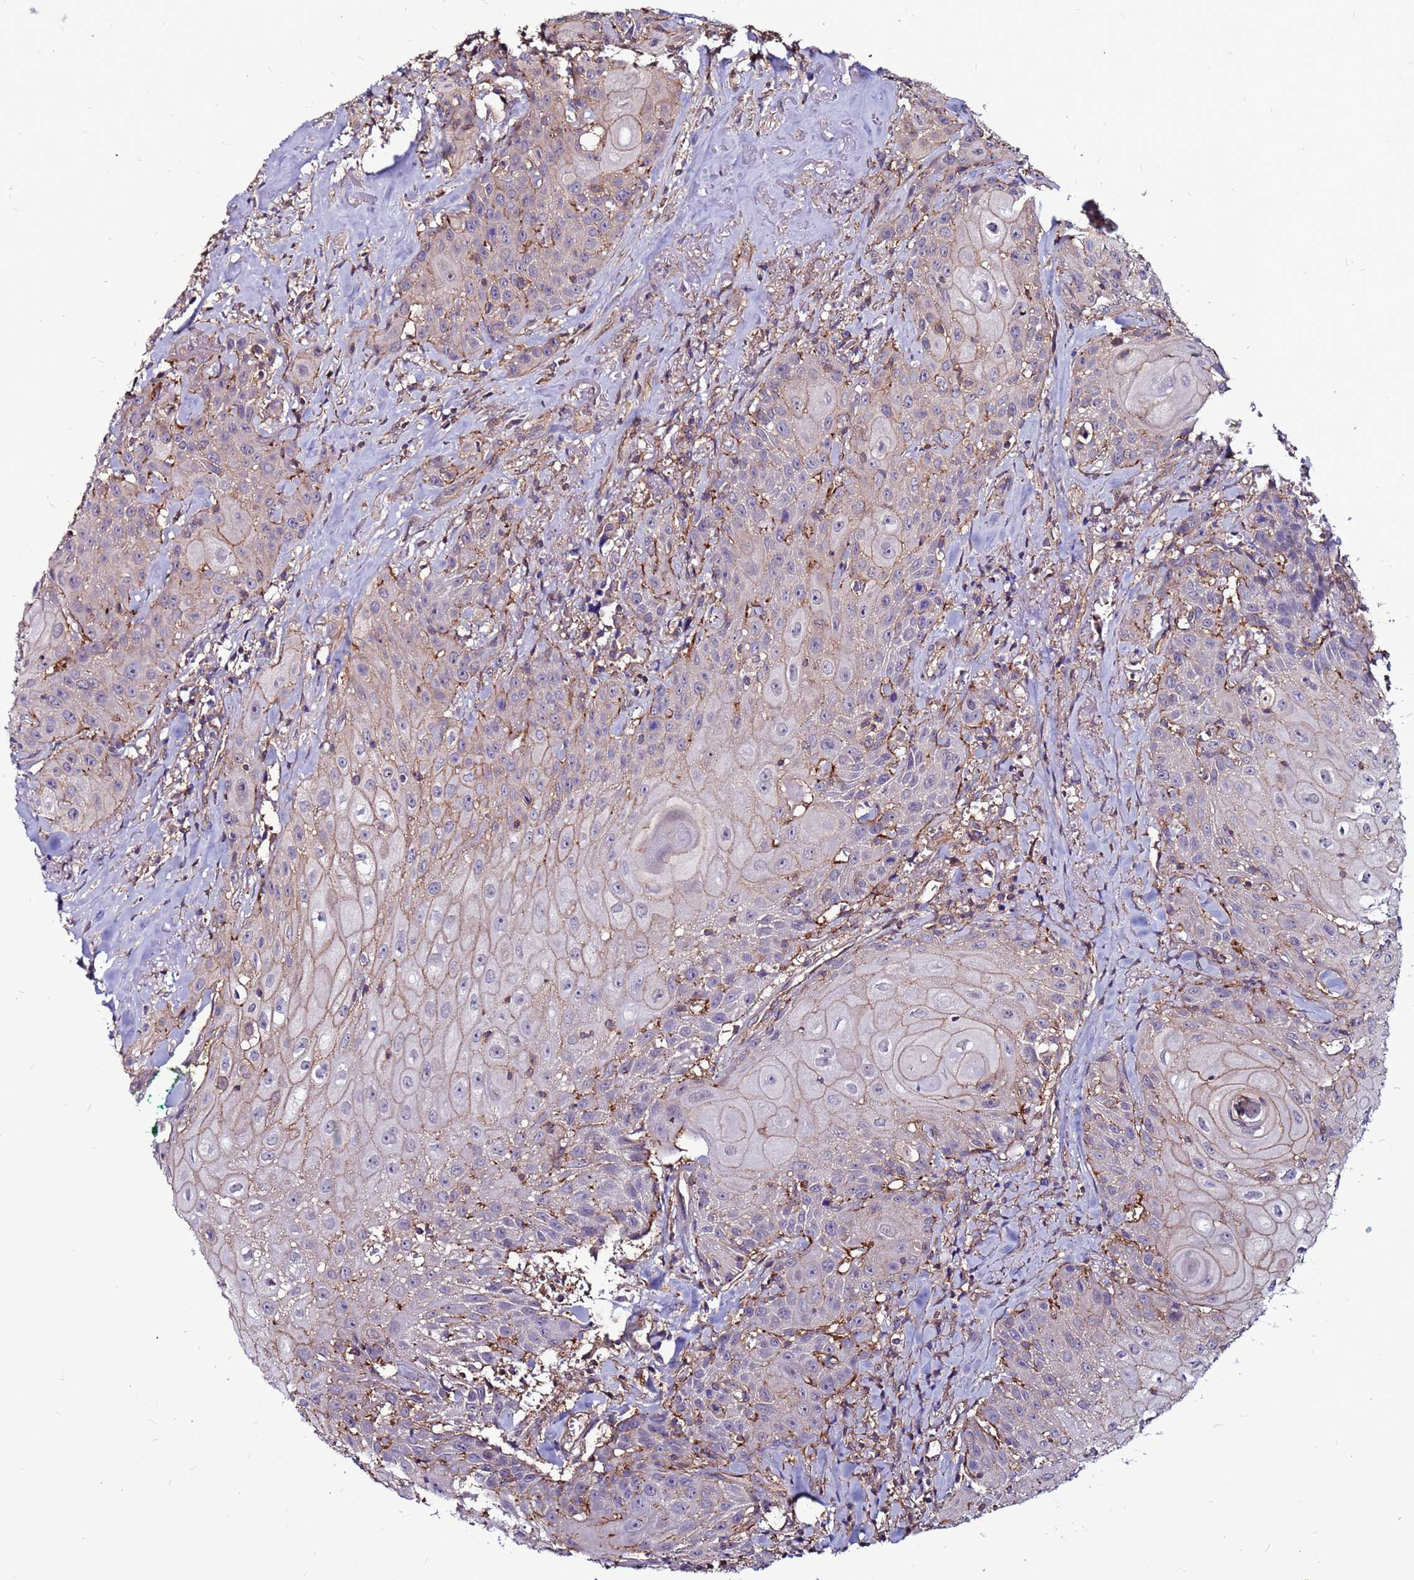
{"staining": {"intensity": "weak", "quantity": "25%-75%", "location": "cytoplasmic/membranous"}, "tissue": "head and neck cancer", "cell_type": "Tumor cells", "image_type": "cancer", "snomed": [{"axis": "morphology", "description": "Squamous cell carcinoma, NOS"}, {"axis": "topography", "description": "Oral tissue"}, {"axis": "topography", "description": "Head-Neck"}], "caption": "Human head and neck squamous cell carcinoma stained with a brown dye shows weak cytoplasmic/membranous positive positivity in about 25%-75% of tumor cells.", "gene": "NRN1L", "patient": {"sex": "female", "age": 82}}